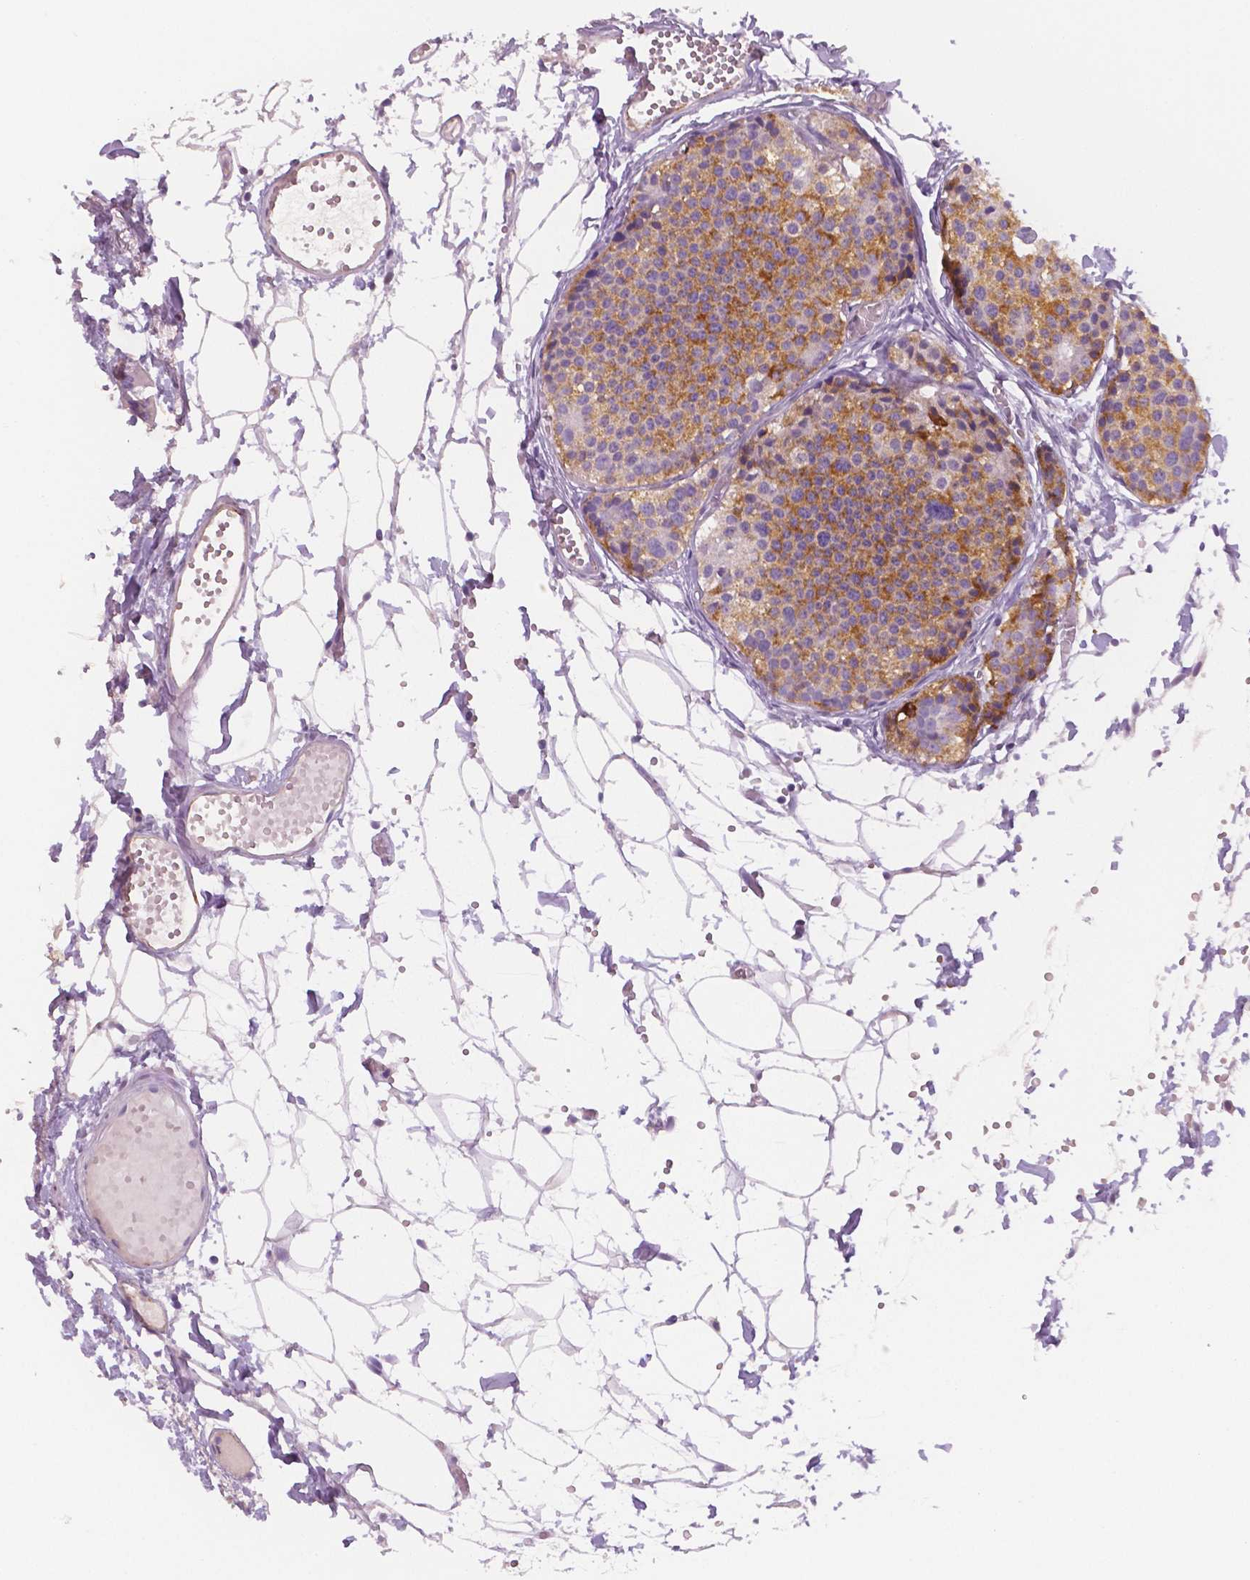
{"staining": {"intensity": "moderate", "quantity": ">75%", "location": "cytoplasmic/membranous"}, "tissue": "carcinoid", "cell_type": "Tumor cells", "image_type": "cancer", "snomed": [{"axis": "morphology", "description": "Carcinoid, malignant, NOS"}, {"axis": "topography", "description": "Small intestine"}], "caption": "A high-resolution photomicrograph shows IHC staining of carcinoid, which demonstrates moderate cytoplasmic/membranous positivity in approximately >75% of tumor cells. (Stains: DAB (3,3'-diaminobenzidine) in brown, nuclei in blue, Microscopy: brightfield microscopy at high magnification).", "gene": "TSPAN7", "patient": {"sex": "female", "age": 65}}